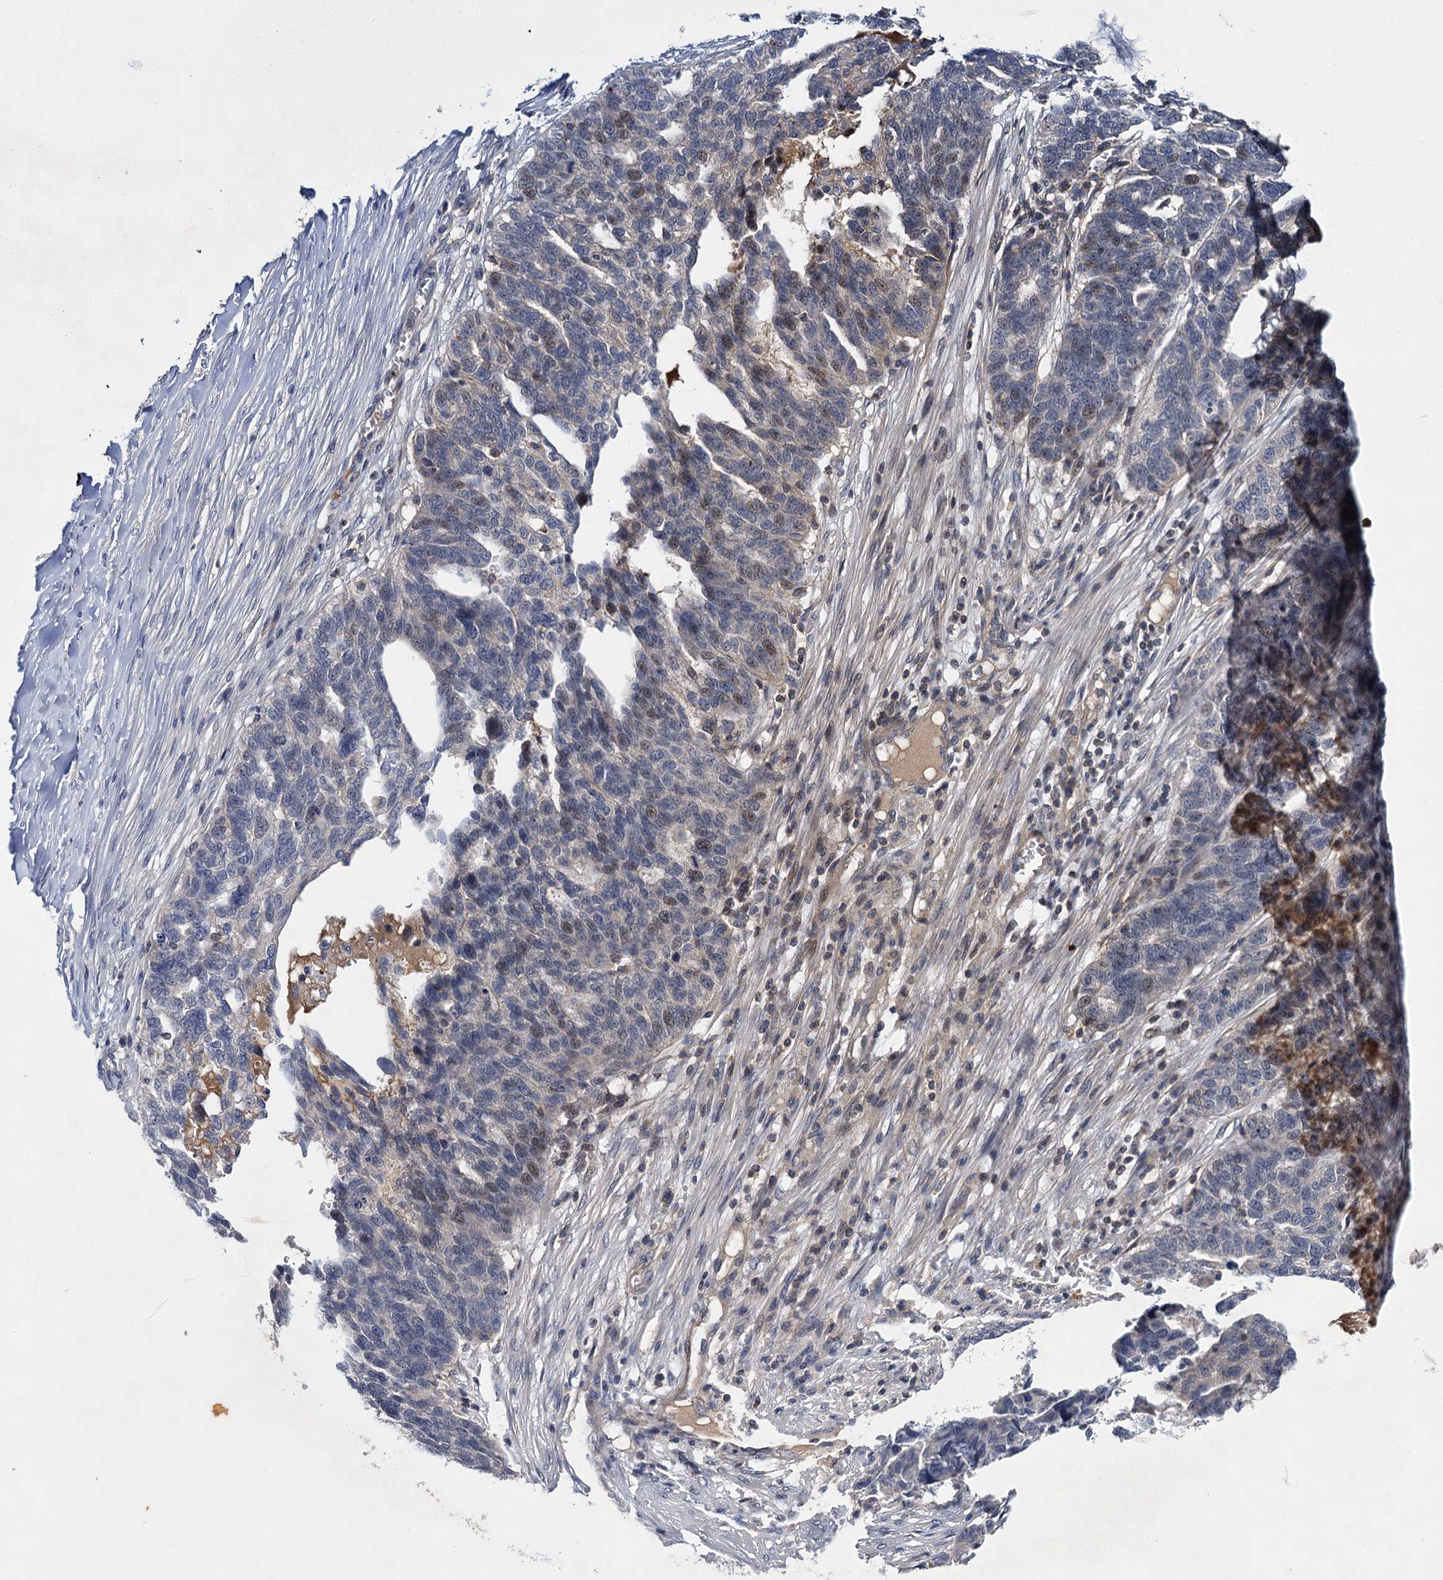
{"staining": {"intensity": "weak", "quantity": "<25%", "location": "nuclear"}, "tissue": "ovarian cancer", "cell_type": "Tumor cells", "image_type": "cancer", "snomed": [{"axis": "morphology", "description": "Cystadenocarcinoma, serous, NOS"}, {"axis": "topography", "description": "Ovary"}], "caption": "This is an immunohistochemistry (IHC) micrograph of ovarian cancer (serous cystadenocarcinoma). There is no staining in tumor cells.", "gene": "ABLIM1", "patient": {"sex": "female", "age": 59}}